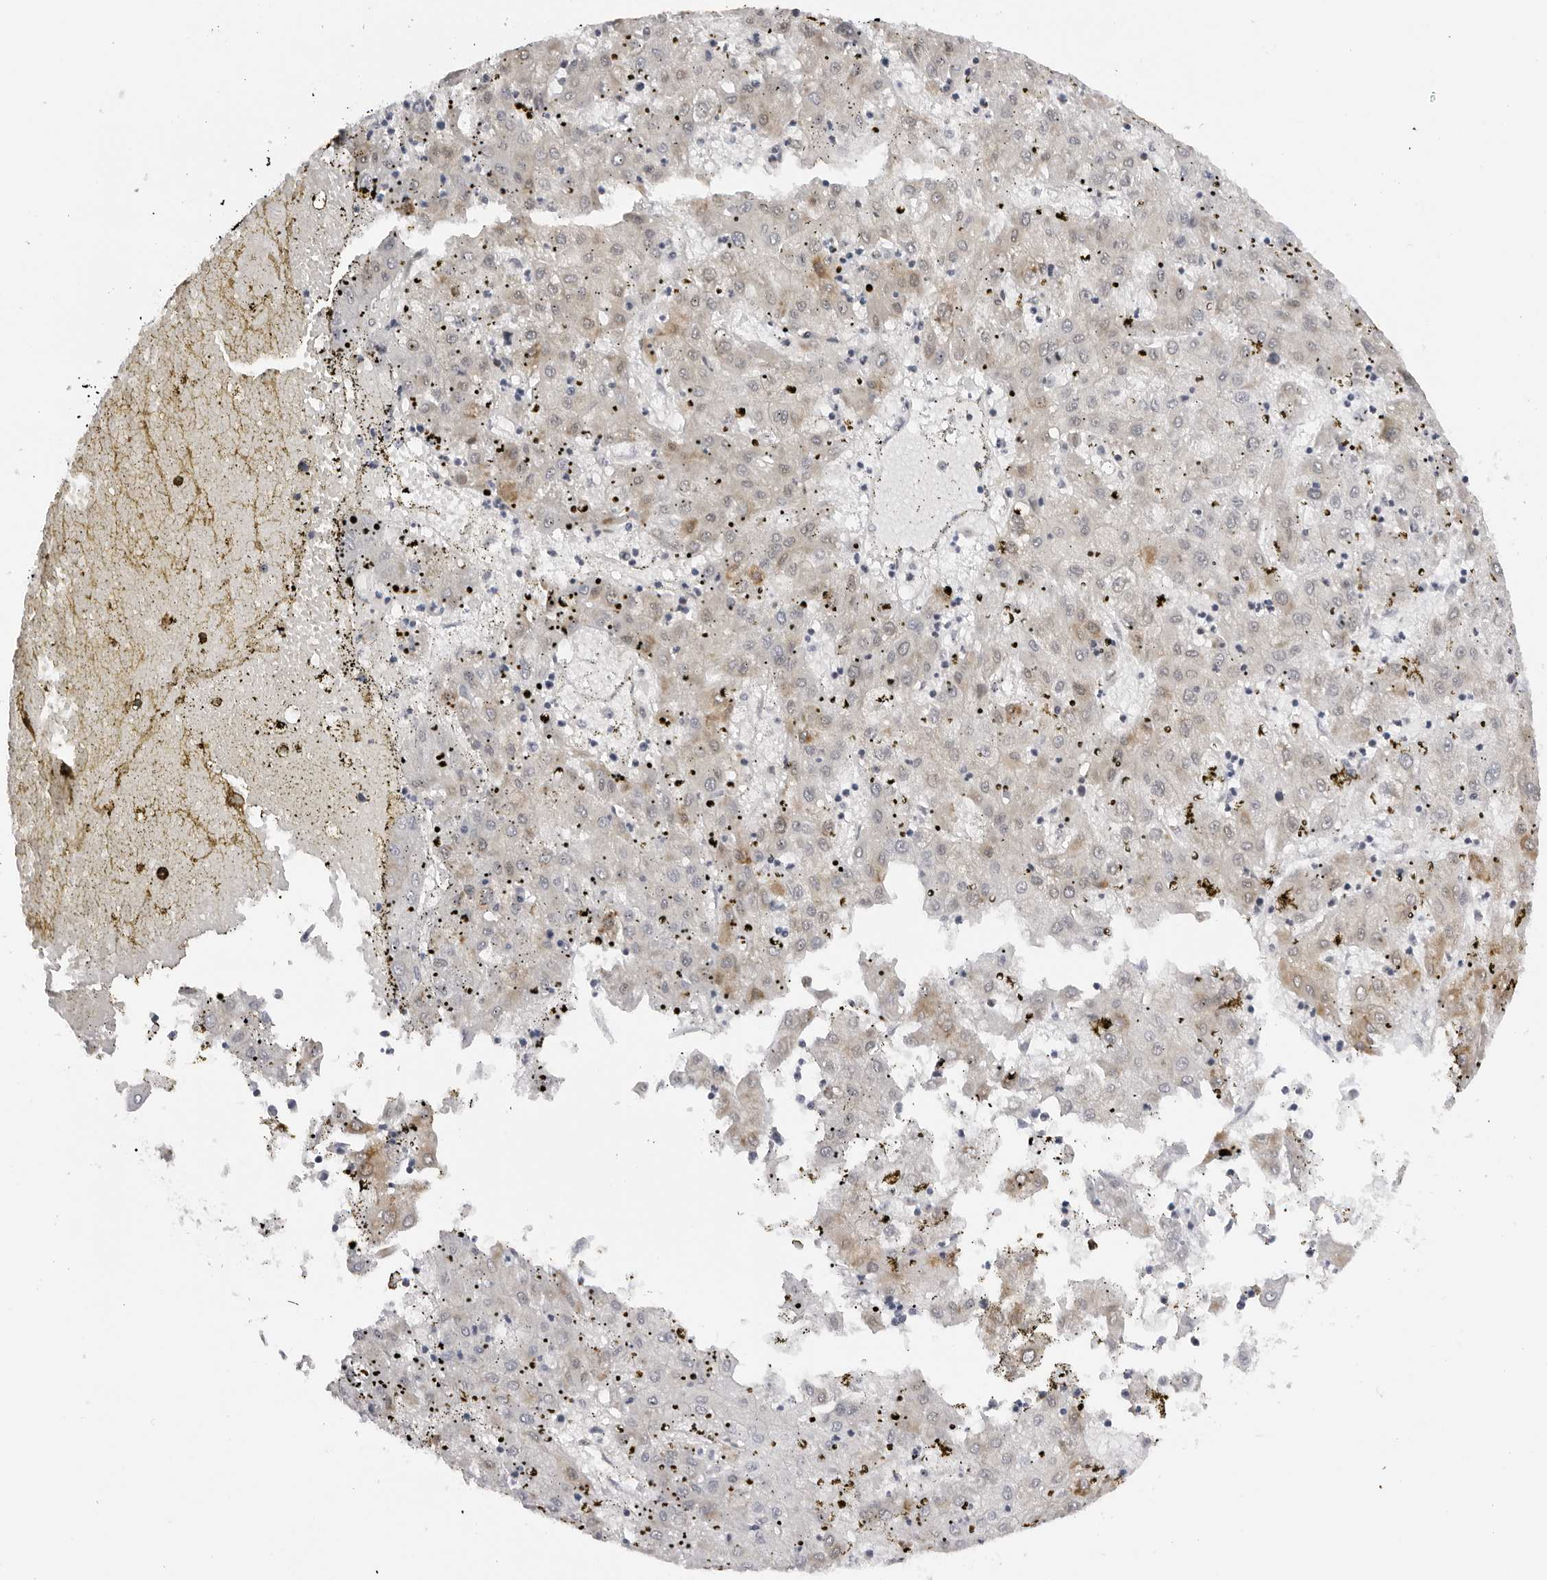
{"staining": {"intensity": "weak", "quantity": "<25%", "location": "cytoplasmic/membranous,nuclear"}, "tissue": "liver cancer", "cell_type": "Tumor cells", "image_type": "cancer", "snomed": [{"axis": "morphology", "description": "Carcinoma, Hepatocellular, NOS"}, {"axis": "topography", "description": "Liver"}], "caption": "Liver cancer (hepatocellular carcinoma) was stained to show a protein in brown. There is no significant expression in tumor cells.", "gene": "WDR77", "patient": {"sex": "male", "age": 72}}